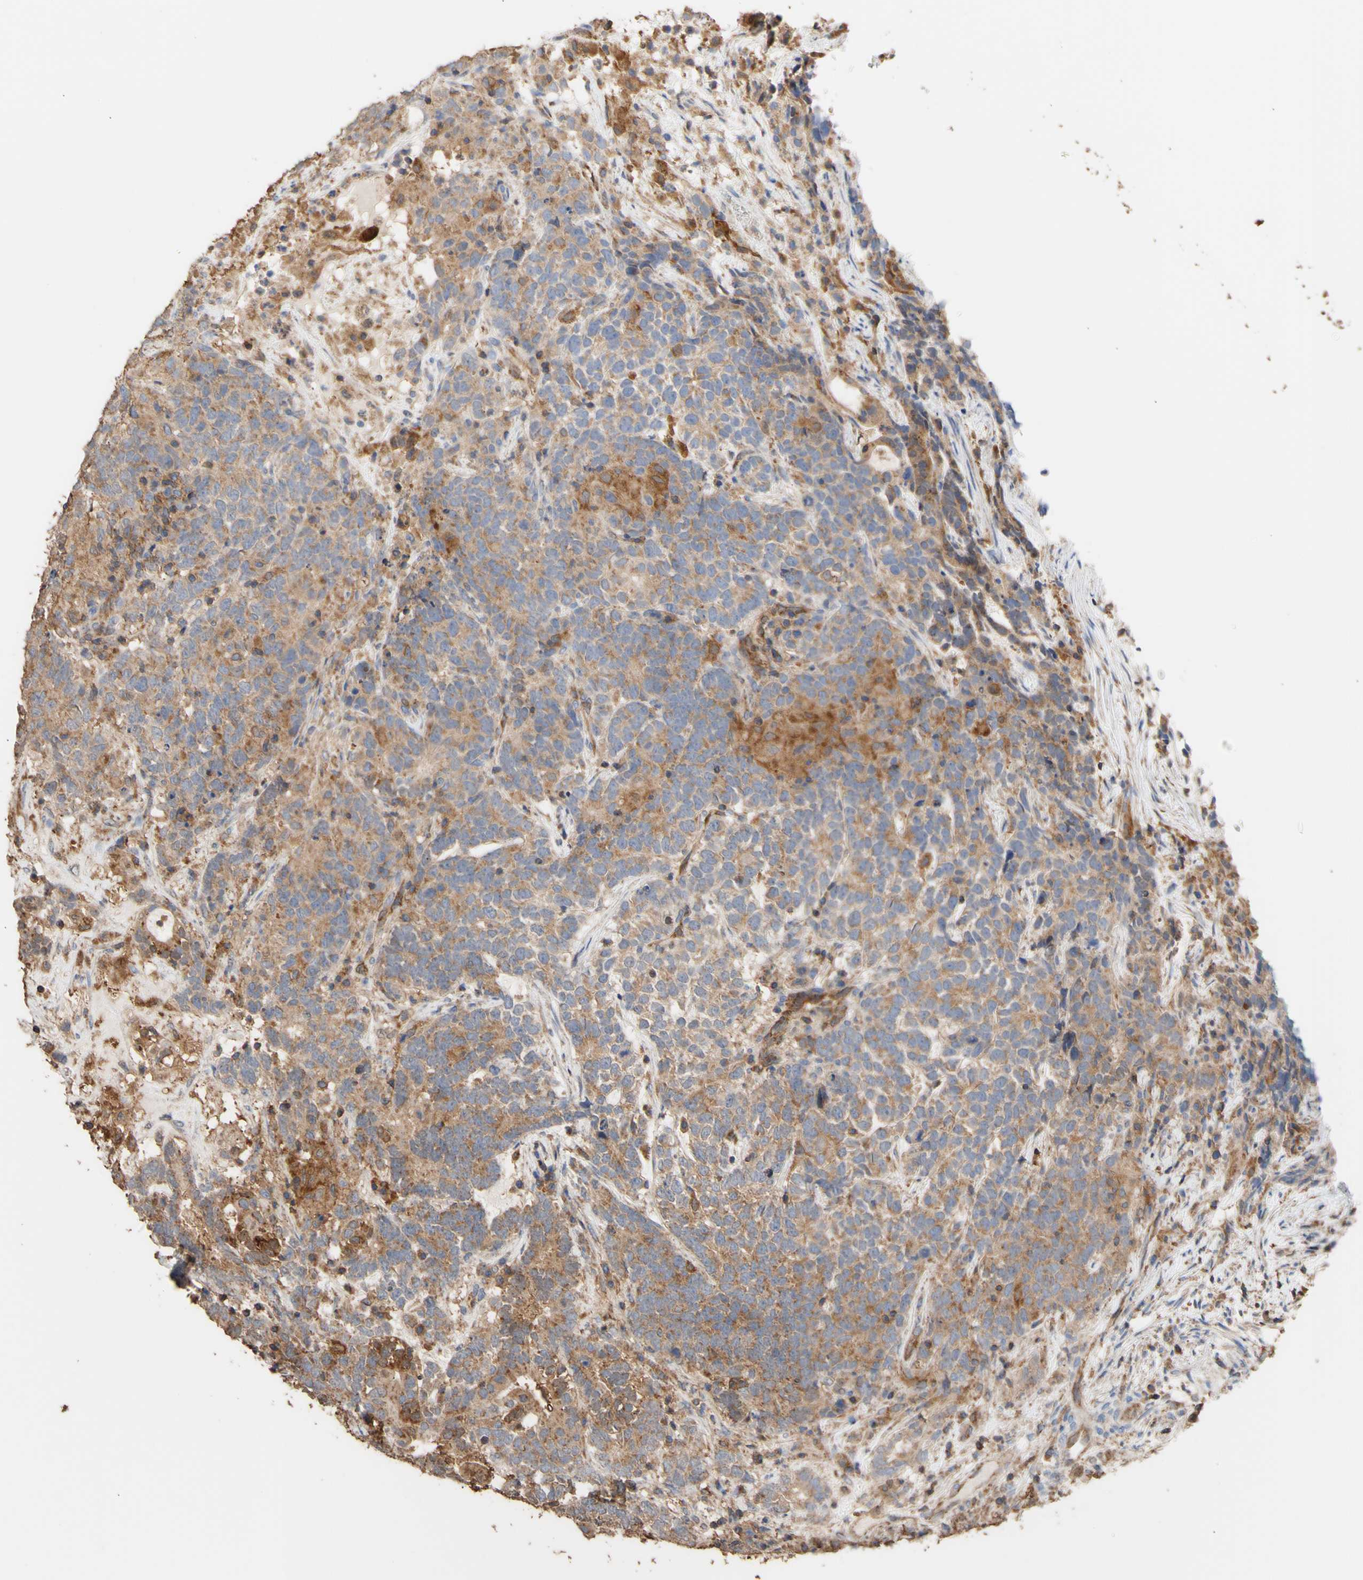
{"staining": {"intensity": "moderate", "quantity": ">75%", "location": "cytoplasmic/membranous"}, "tissue": "testis cancer", "cell_type": "Tumor cells", "image_type": "cancer", "snomed": [{"axis": "morphology", "description": "Carcinoma, Embryonal, NOS"}, {"axis": "topography", "description": "Testis"}], "caption": "Immunohistochemistry (IHC) (DAB (3,3'-diaminobenzidine)) staining of testis cancer demonstrates moderate cytoplasmic/membranous protein staining in approximately >75% of tumor cells.", "gene": "ALDH9A1", "patient": {"sex": "male", "age": 26}}